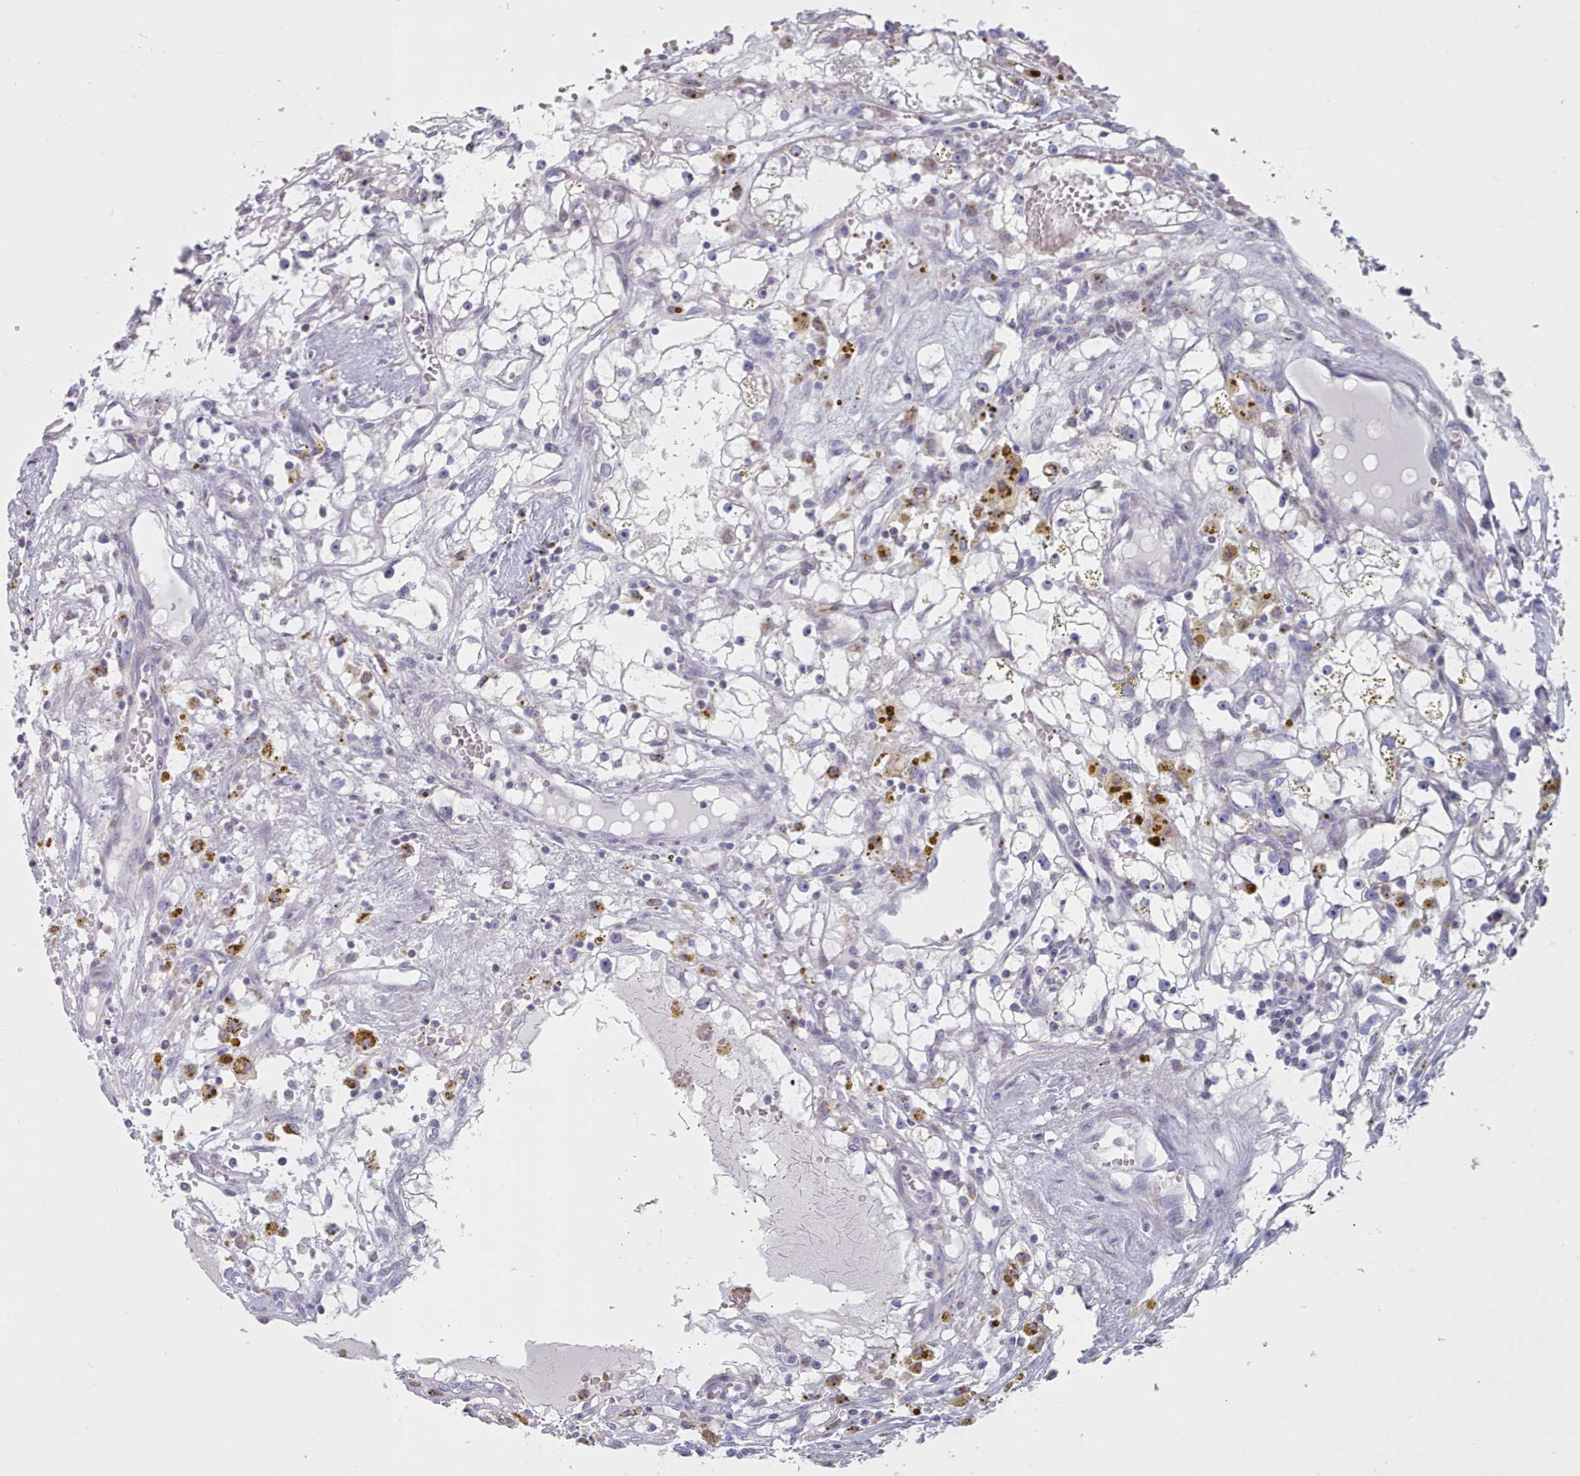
{"staining": {"intensity": "negative", "quantity": "none", "location": "none"}, "tissue": "renal cancer", "cell_type": "Tumor cells", "image_type": "cancer", "snomed": [{"axis": "morphology", "description": "Adenocarcinoma, NOS"}, {"axis": "topography", "description": "Kidney"}], "caption": "High magnification brightfield microscopy of renal adenocarcinoma stained with DAB (3,3'-diaminobenzidine) (brown) and counterstained with hematoxylin (blue): tumor cells show no significant expression.", "gene": "FAM170B", "patient": {"sex": "male", "age": 56}}